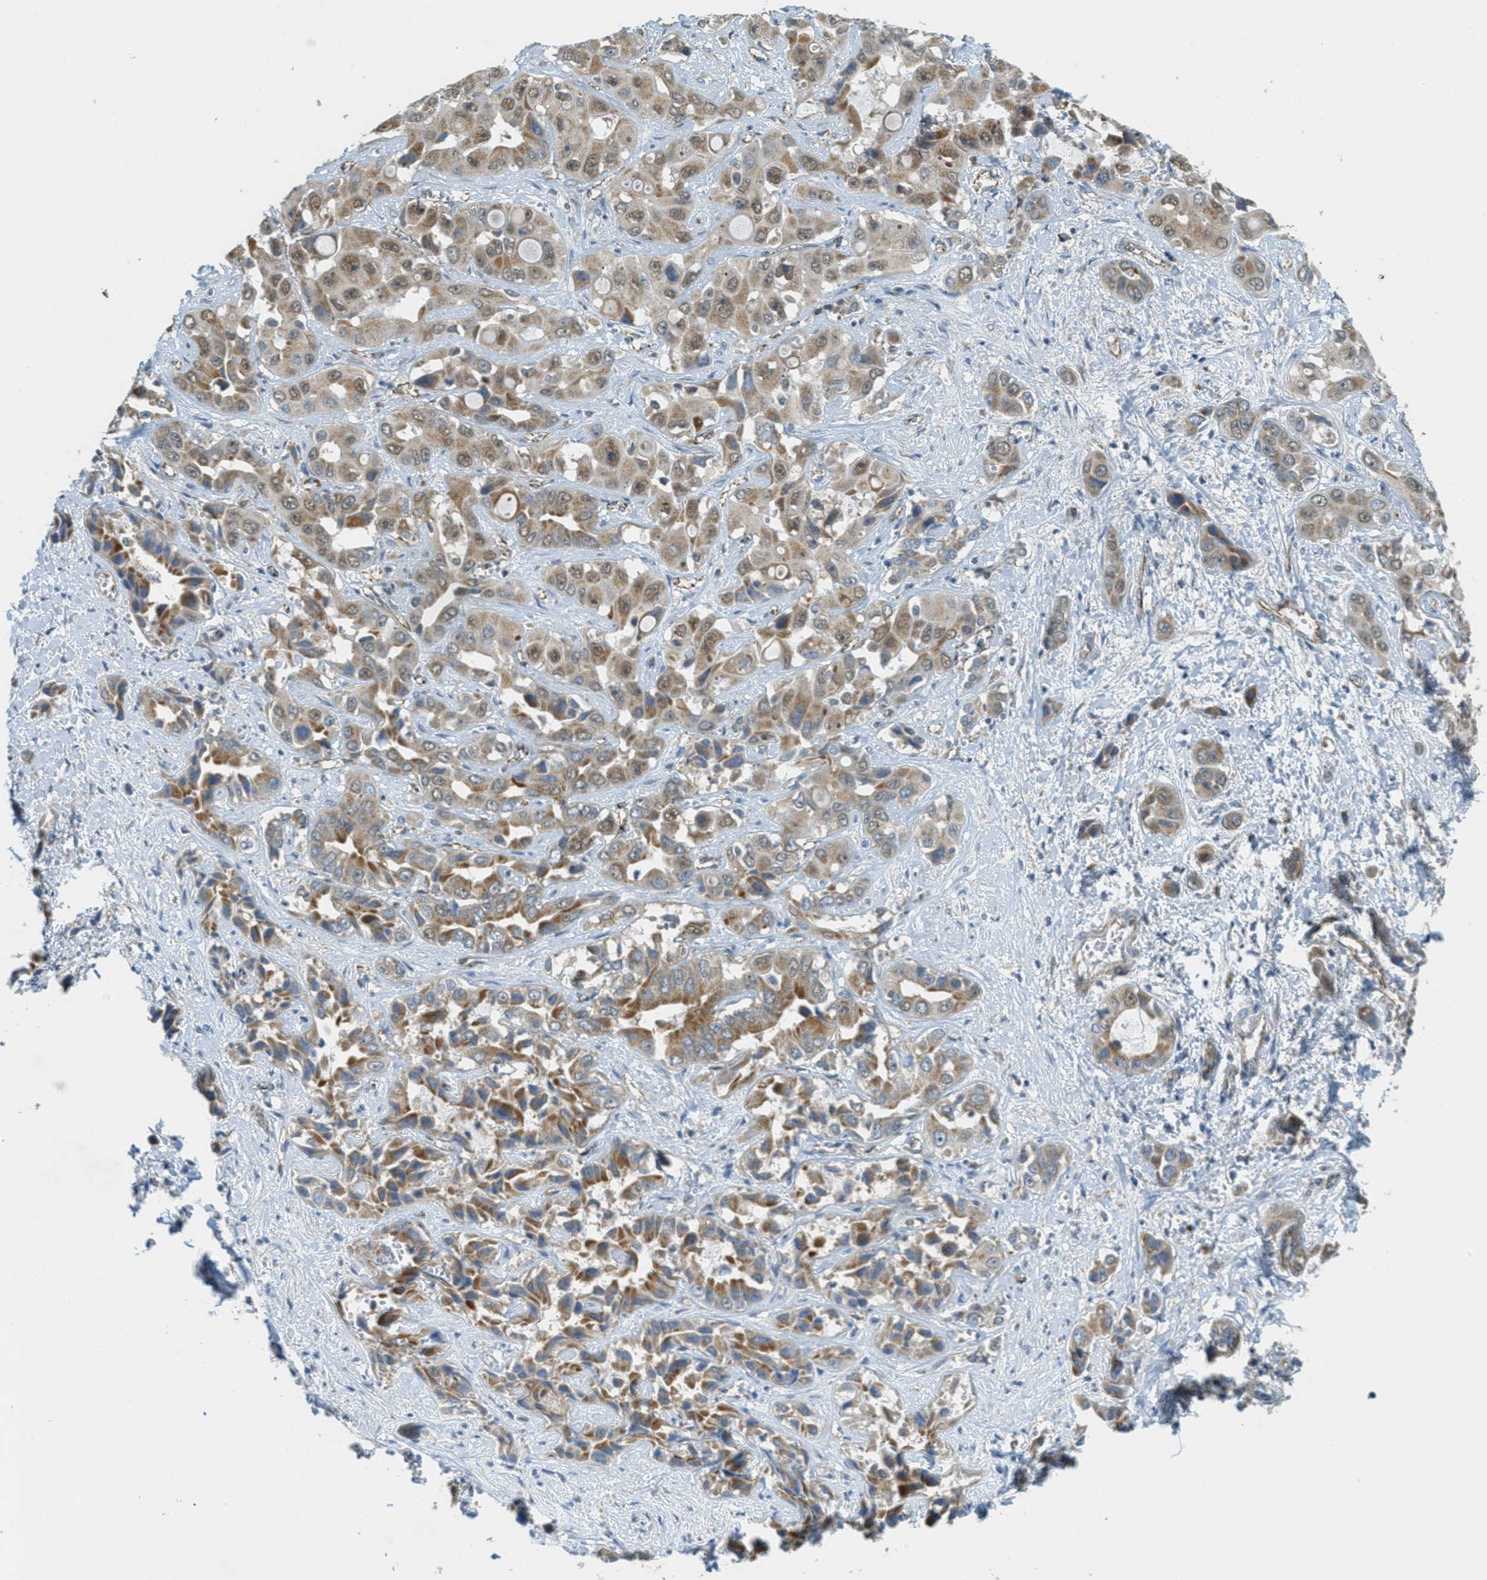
{"staining": {"intensity": "moderate", "quantity": ">75%", "location": "cytoplasmic/membranous"}, "tissue": "liver cancer", "cell_type": "Tumor cells", "image_type": "cancer", "snomed": [{"axis": "morphology", "description": "Cholangiocarcinoma"}, {"axis": "topography", "description": "Liver"}], "caption": "An immunohistochemistry photomicrograph of tumor tissue is shown. Protein staining in brown highlights moderate cytoplasmic/membranous positivity in liver cancer (cholangiocarcinoma) within tumor cells.", "gene": "JCAD", "patient": {"sex": "female", "age": 52}}